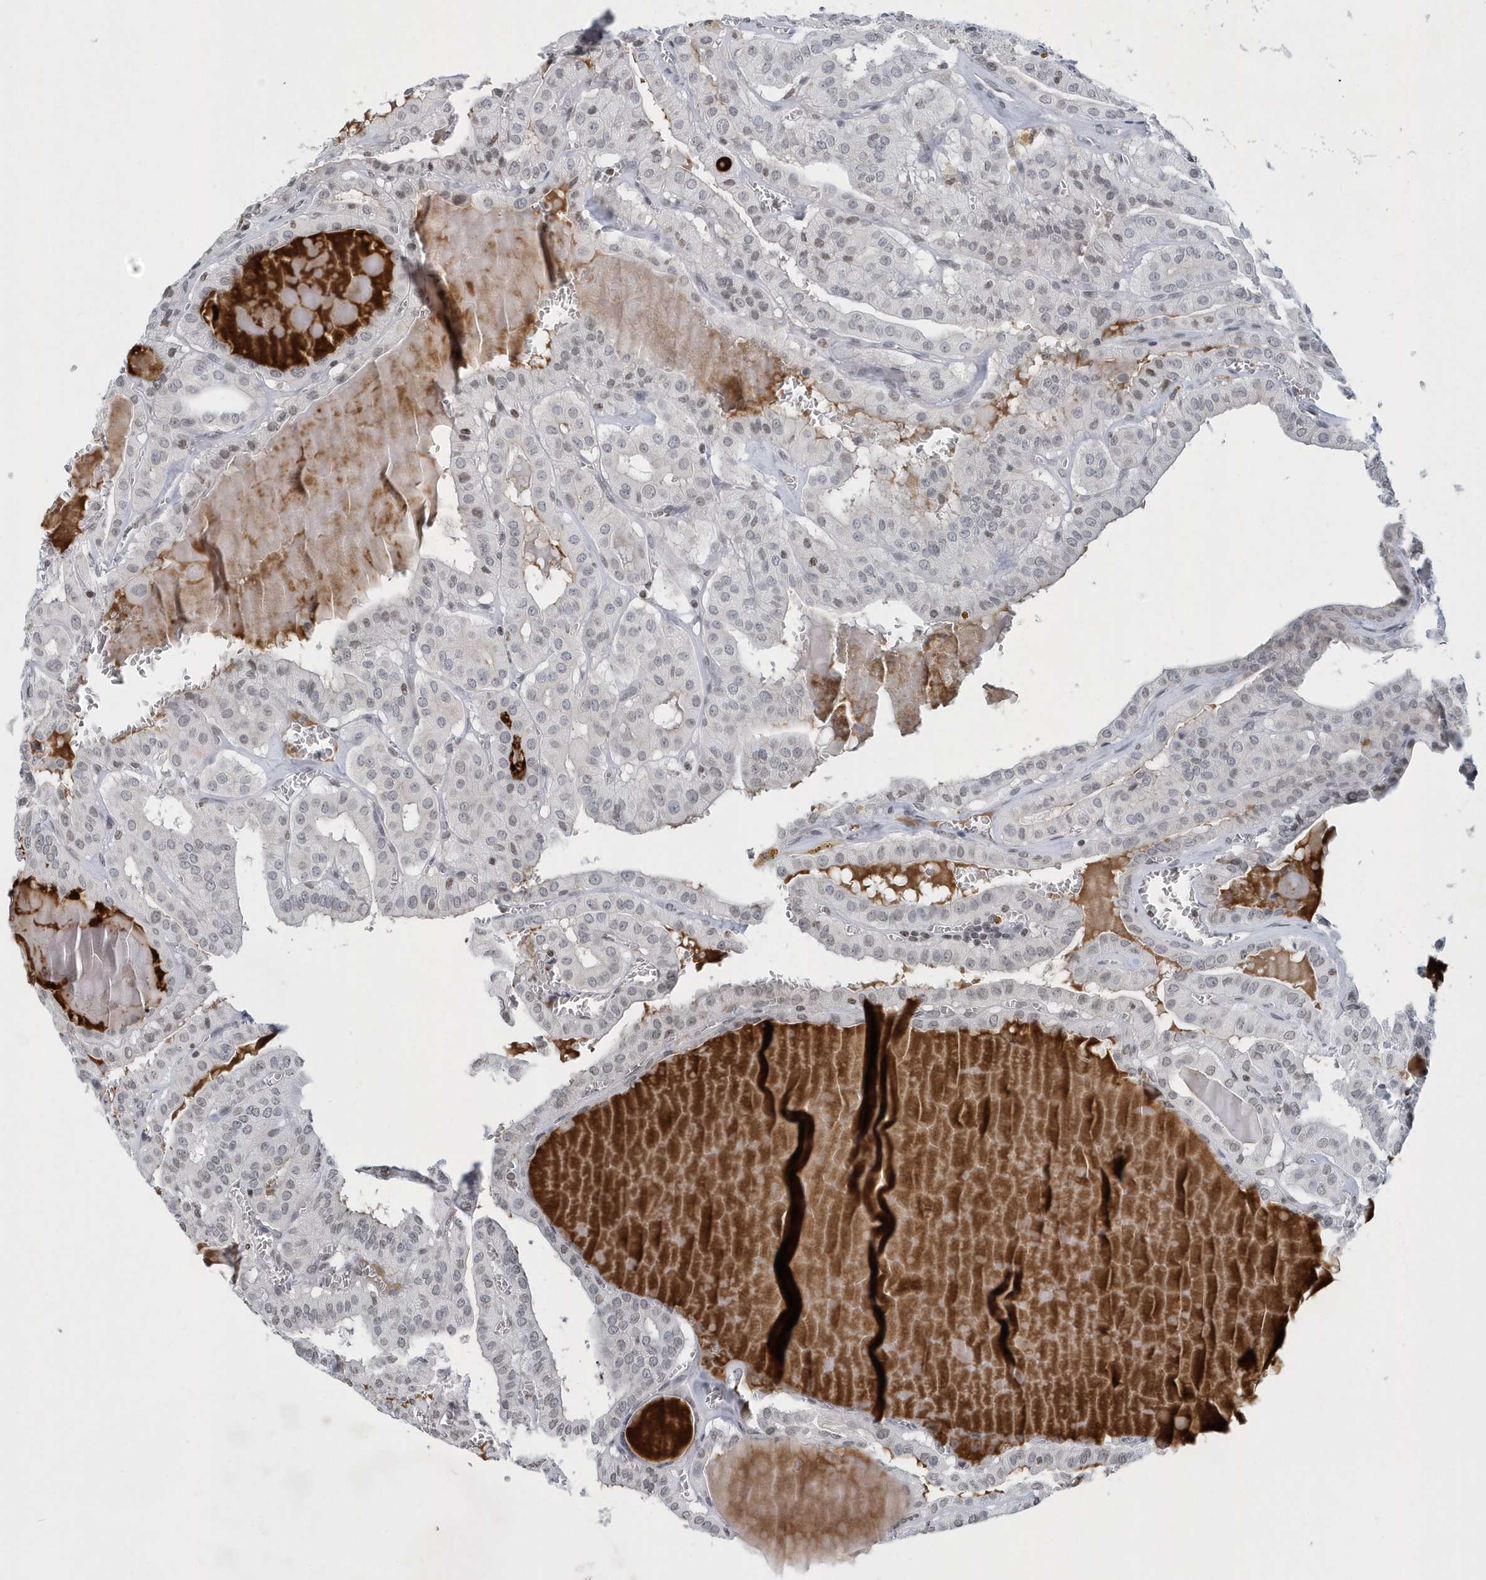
{"staining": {"intensity": "negative", "quantity": "none", "location": "none"}, "tissue": "thyroid cancer", "cell_type": "Tumor cells", "image_type": "cancer", "snomed": [{"axis": "morphology", "description": "Papillary adenocarcinoma, NOS"}, {"axis": "topography", "description": "Thyroid gland"}], "caption": "A high-resolution image shows immunohistochemistry staining of thyroid cancer, which exhibits no significant positivity in tumor cells.", "gene": "VWA5B2", "patient": {"sex": "male", "age": 52}}